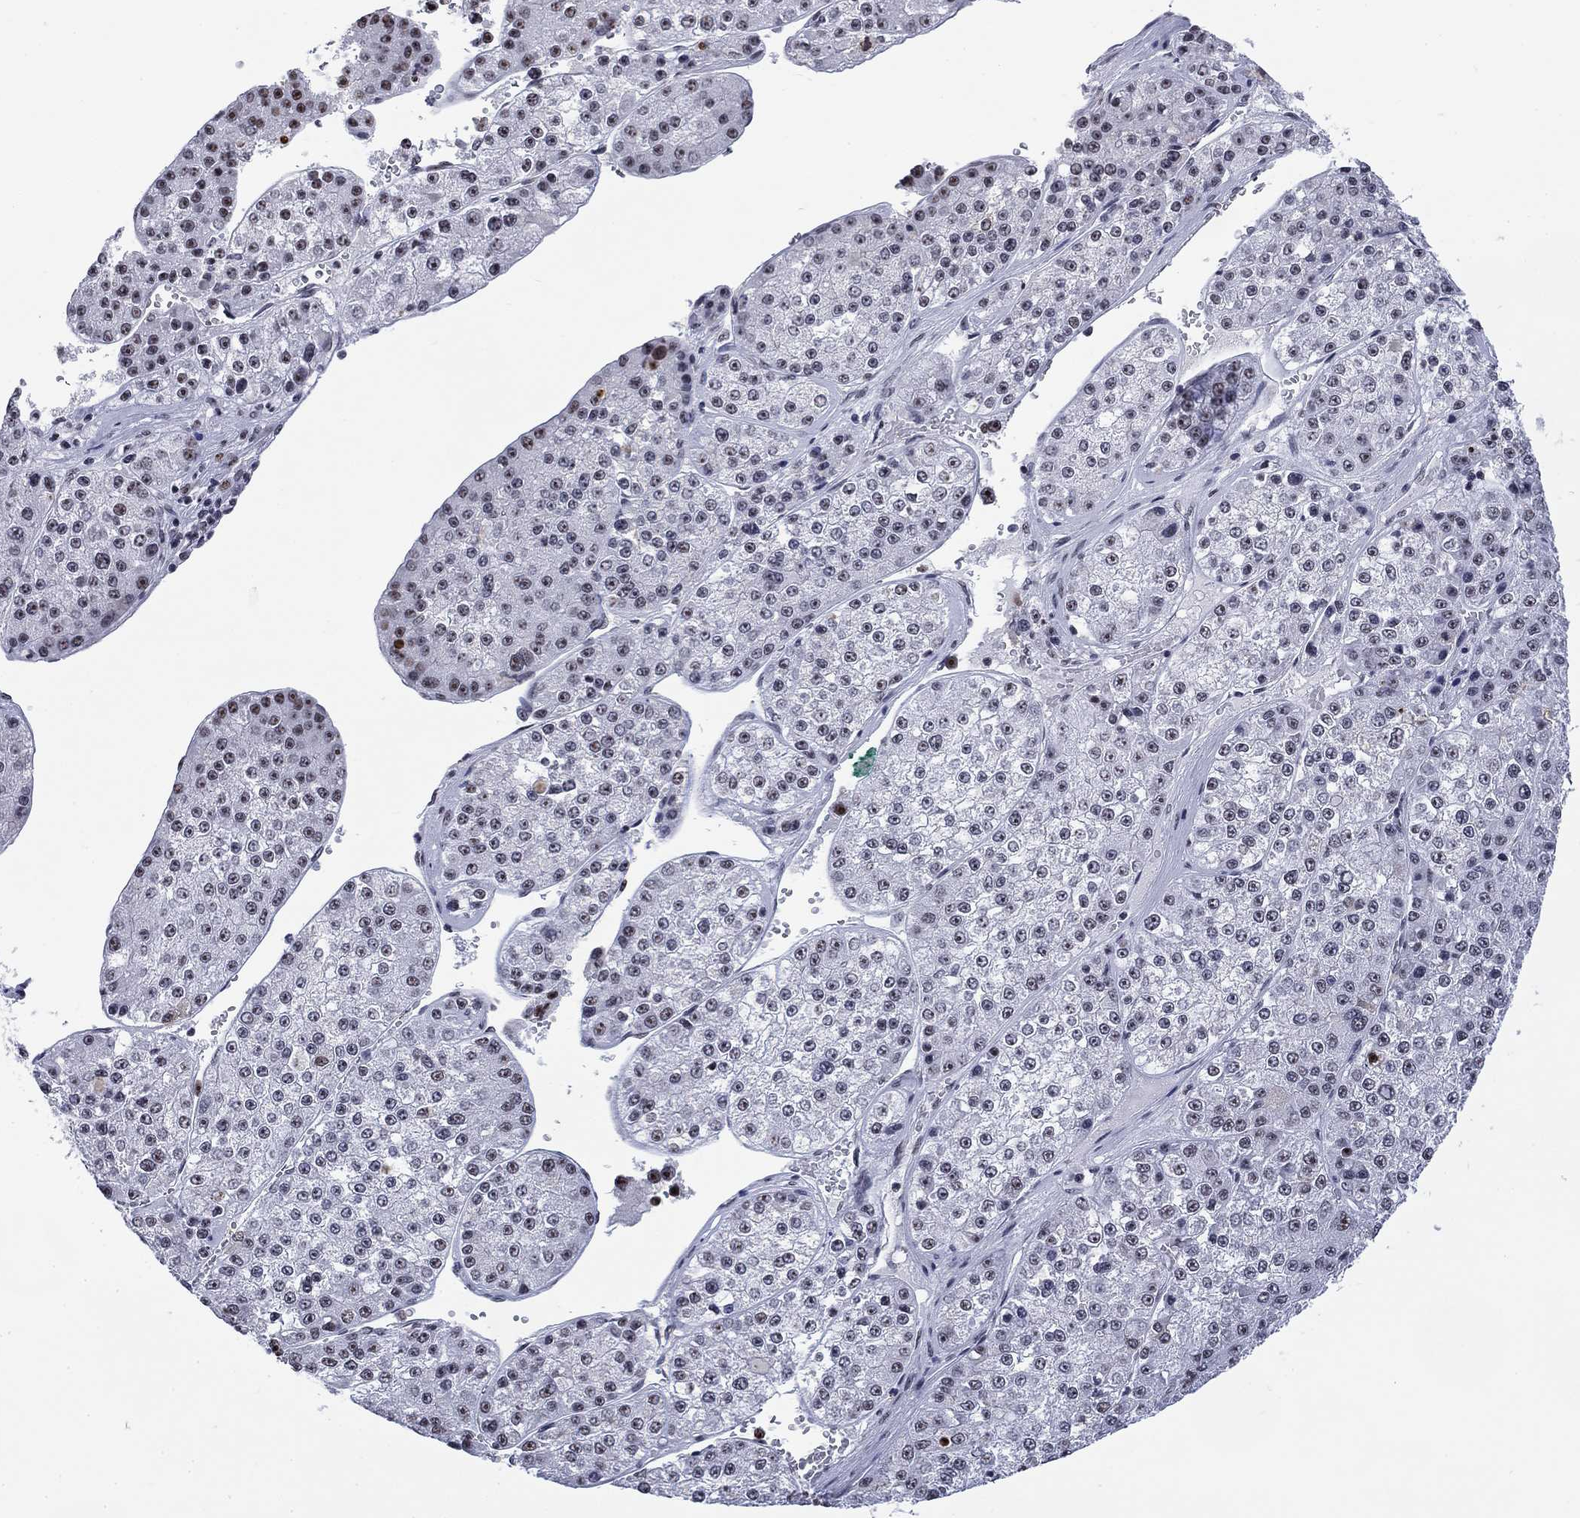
{"staining": {"intensity": "weak", "quantity": "<25%", "location": "nuclear"}, "tissue": "liver cancer", "cell_type": "Tumor cells", "image_type": "cancer", "snomed": [{"axis": "morphology", "description": "Carcinoma, Hepatocellular, NOS"}, {"axis": "topography", "description": "Liver"}], "caption": "Immunohistochemistry (IHC) histopathology image of hepatocellular carcinoma (liver) stained for a protein (brown), which demonstrates no staining in tumor cells. (DAB immunohistochemistry (IHC), high magnification).", "gene": "CSRNP3", "patient": {"sex": "female", "age": 73}}